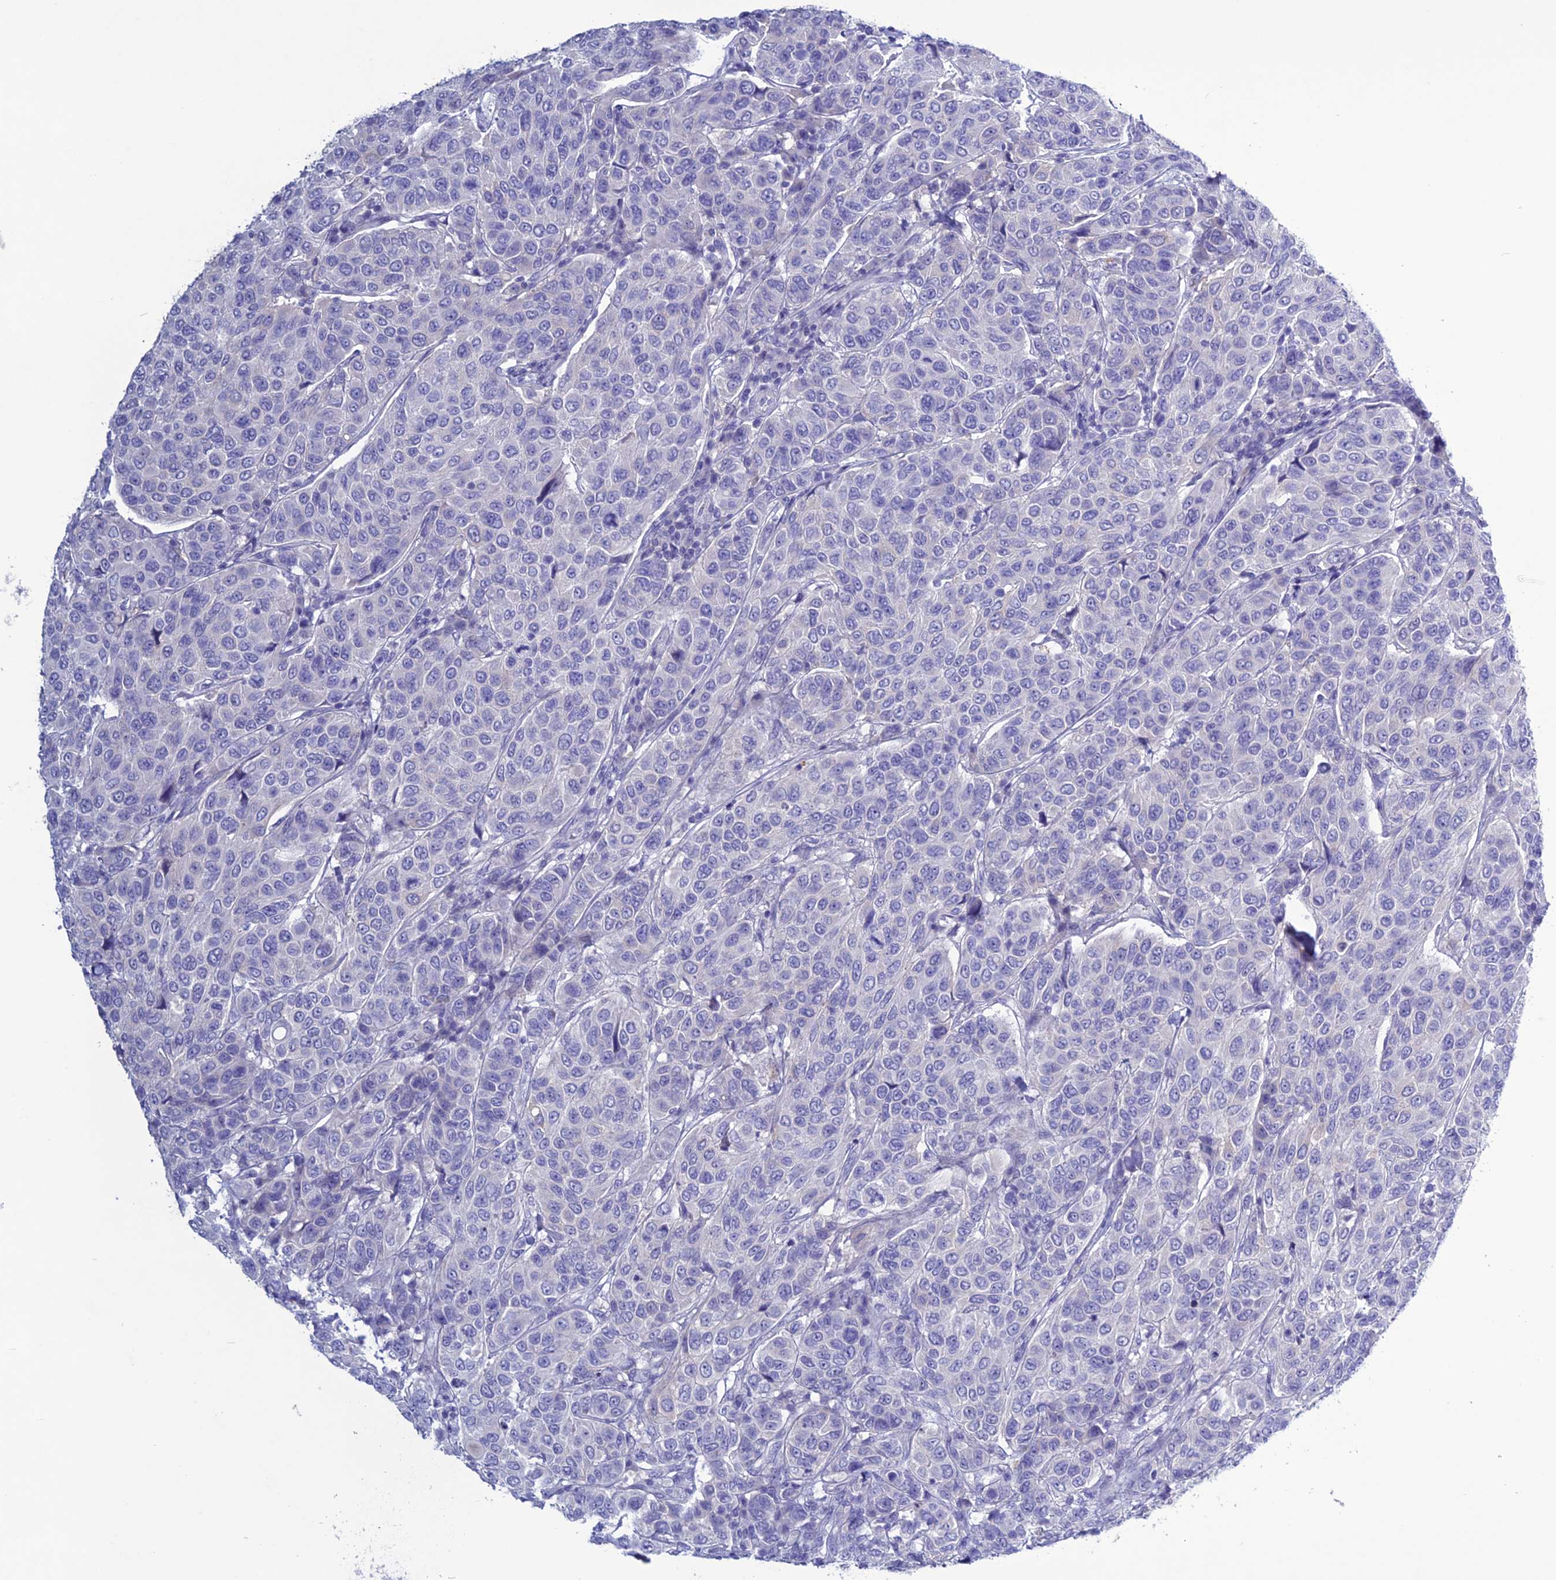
{"staining": {"intensity": "negative", "quantity": "none", "location": "none"}, "tissue": "breast cancer", "cell_type": "Tumor cells", "image_type": "cancer", "snomed": [{"axis": "morphology", "description": "Duct carcinoma"}, {"axis": "topography", "description": "Breast"}], "caption": "The immunohistochemistry (IHC) photomicrograph has no significant staining in tumor cells of breast cancer (invasive ductal carcinoma) tissue.", "gene": "CLEC2L", "patient": {"sex": "female", "age": 55}}